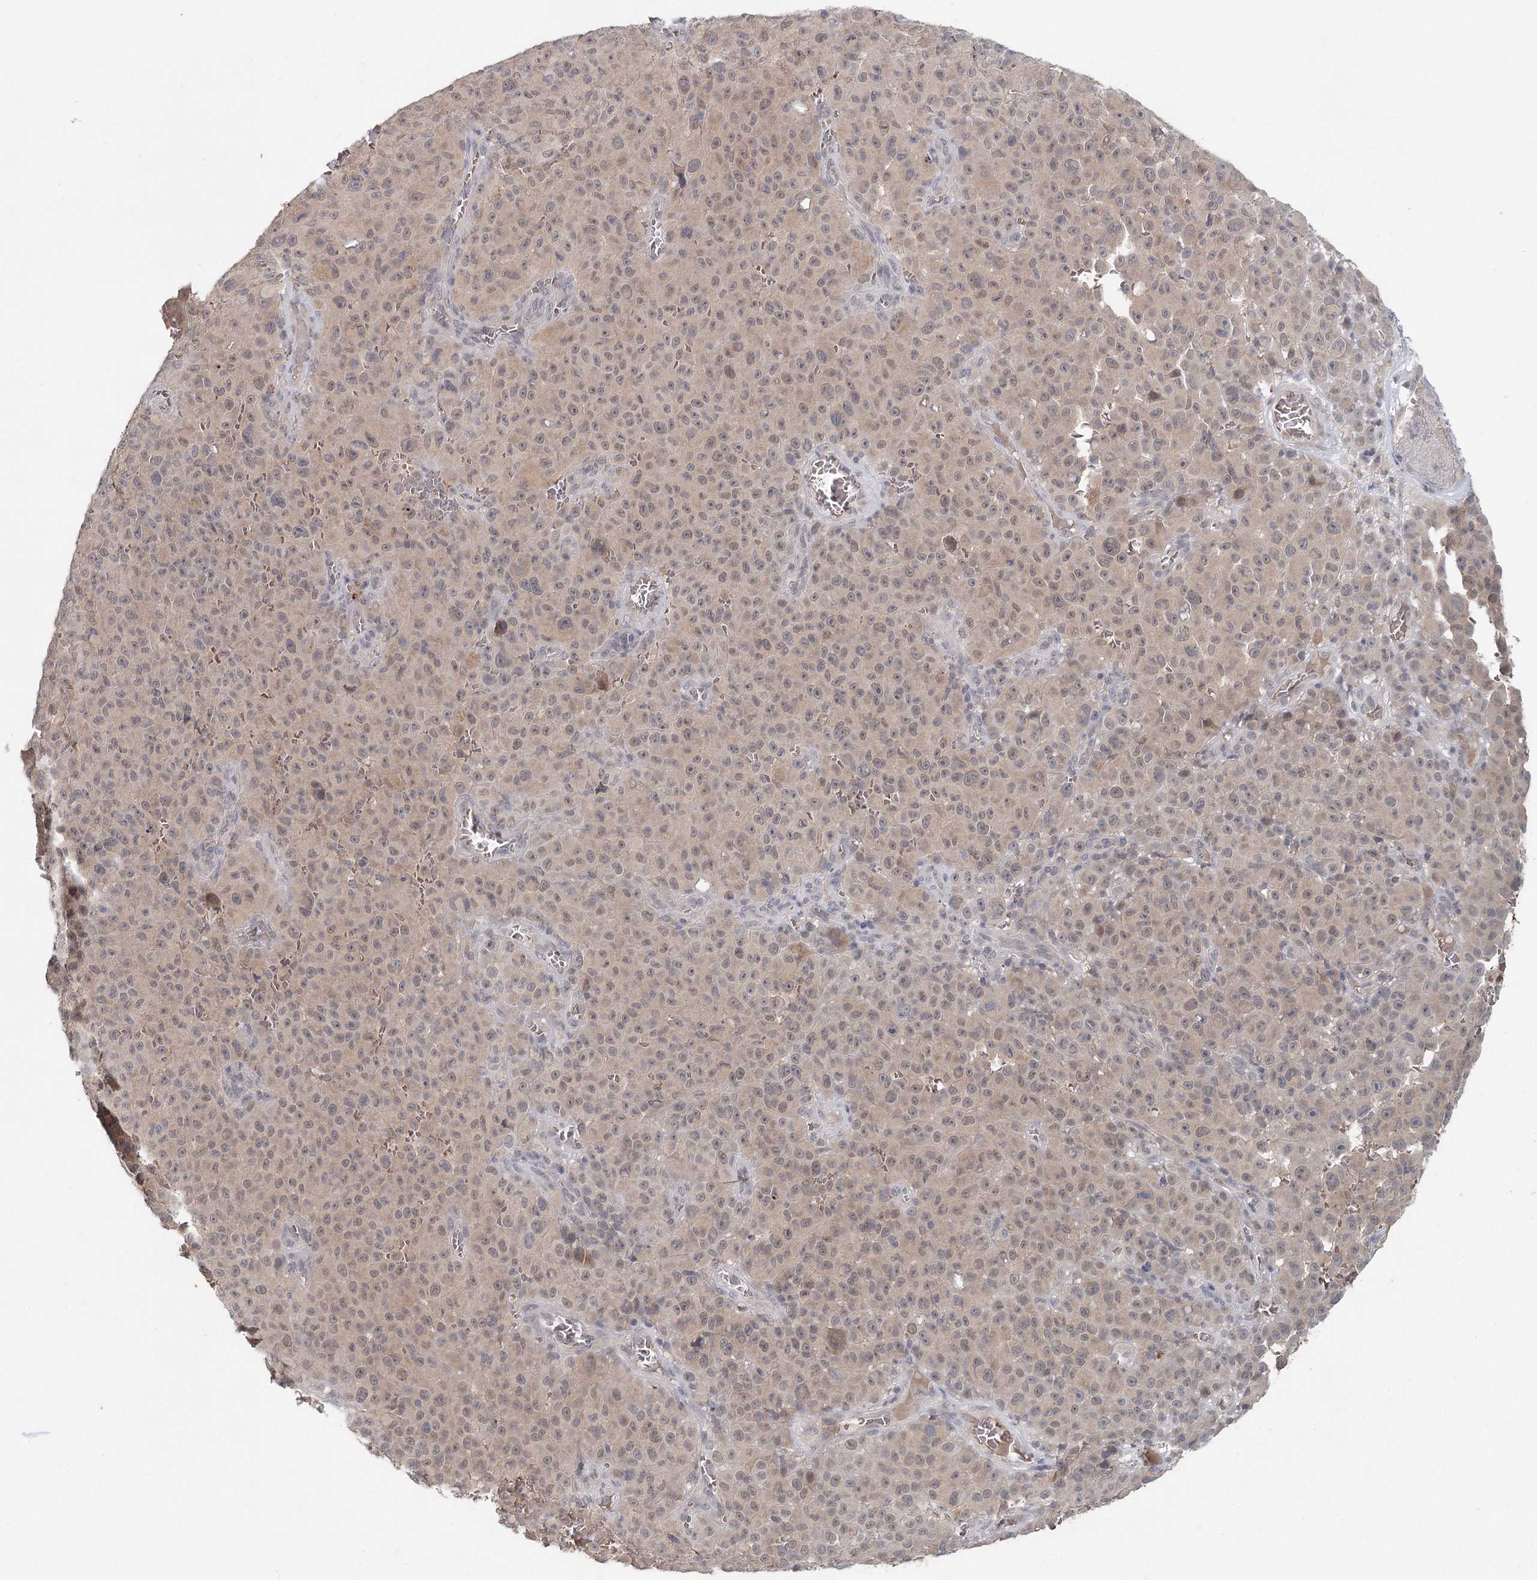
{"staining": {"intensity": "weak", "quantity": ">75%", "location": "cytoplasmic/membranous"}, "tissue": "melanoma", "cell_type": "Tumor cells", "image_type": "cancer", "snomed": [{"axis": "morphology", "description": "Malignant melanoma, NOS"}, {"axis": "topography", "description": "Skin"}], "caption": "Protein staining of malignant melanoma tissue reveals weak cytoplasmic/membranous staining in approximately >75% of tumor cells. The staining was performed using DAB to visualize the protein expression in brown, while the nuclei were stained in blue with hematoxylin (Magnification: 20x).", "gene": "FBXO7", "patient": {"sex": "female", "age": 82}}